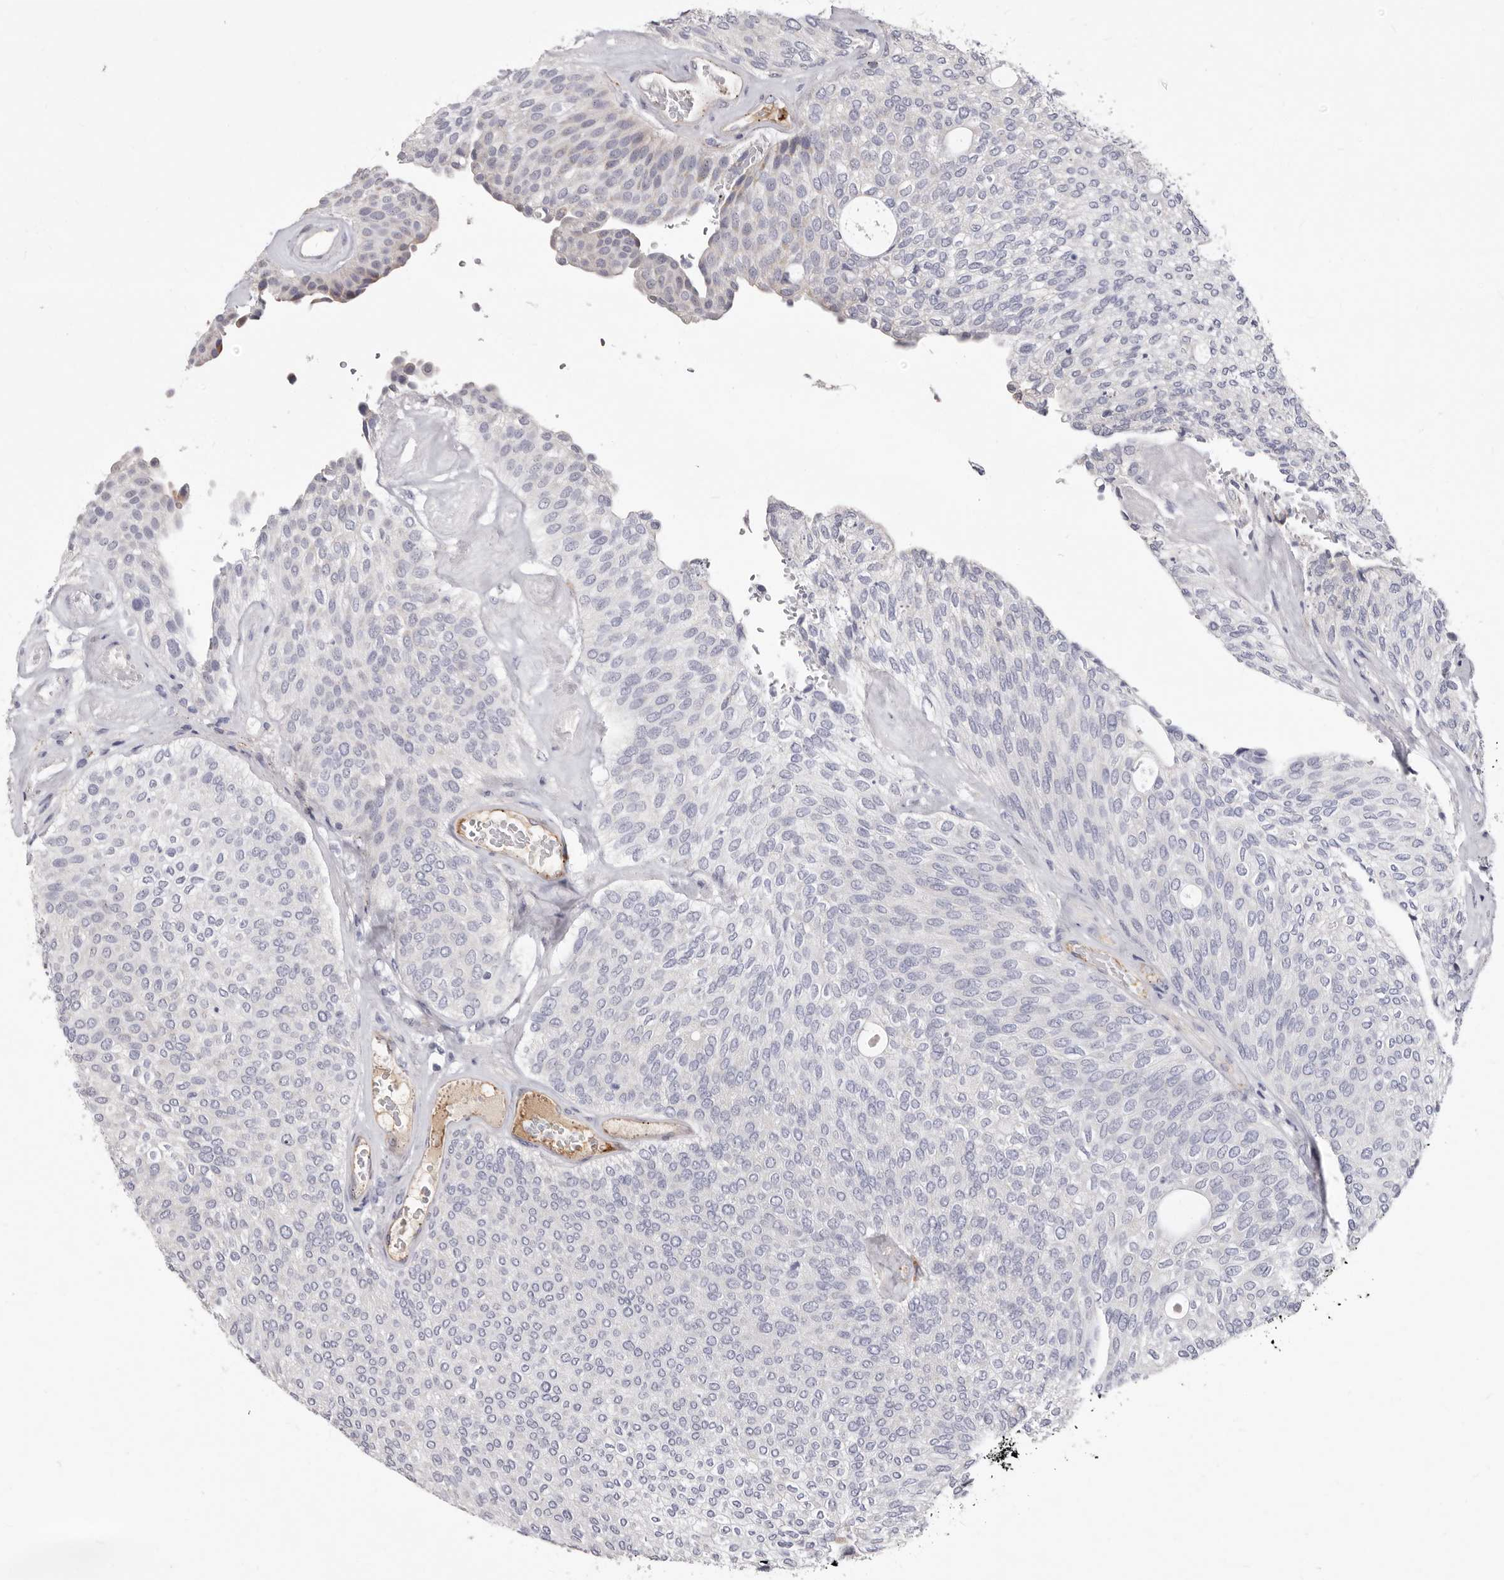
{"staining": {"intensity": "negative", "quantity": "none", "location": "none"}, "tissue": "urothelial cancer", "cell_type": "Tumor cells", "image_type": "cancer", "snomed": [{"axis": "morphology", "description": "Urothelial carcinoma, Low grade"}, {"axis": "topography", "description": "Urinary bladder"}], "caption": "The photomicrograph displays no staining of tumor cells in urothelial carcinoma (low-grade). Nuclei are stained in blue.", "gene": "NUBPL", "patient": {"sex": "female", "age": 79}}